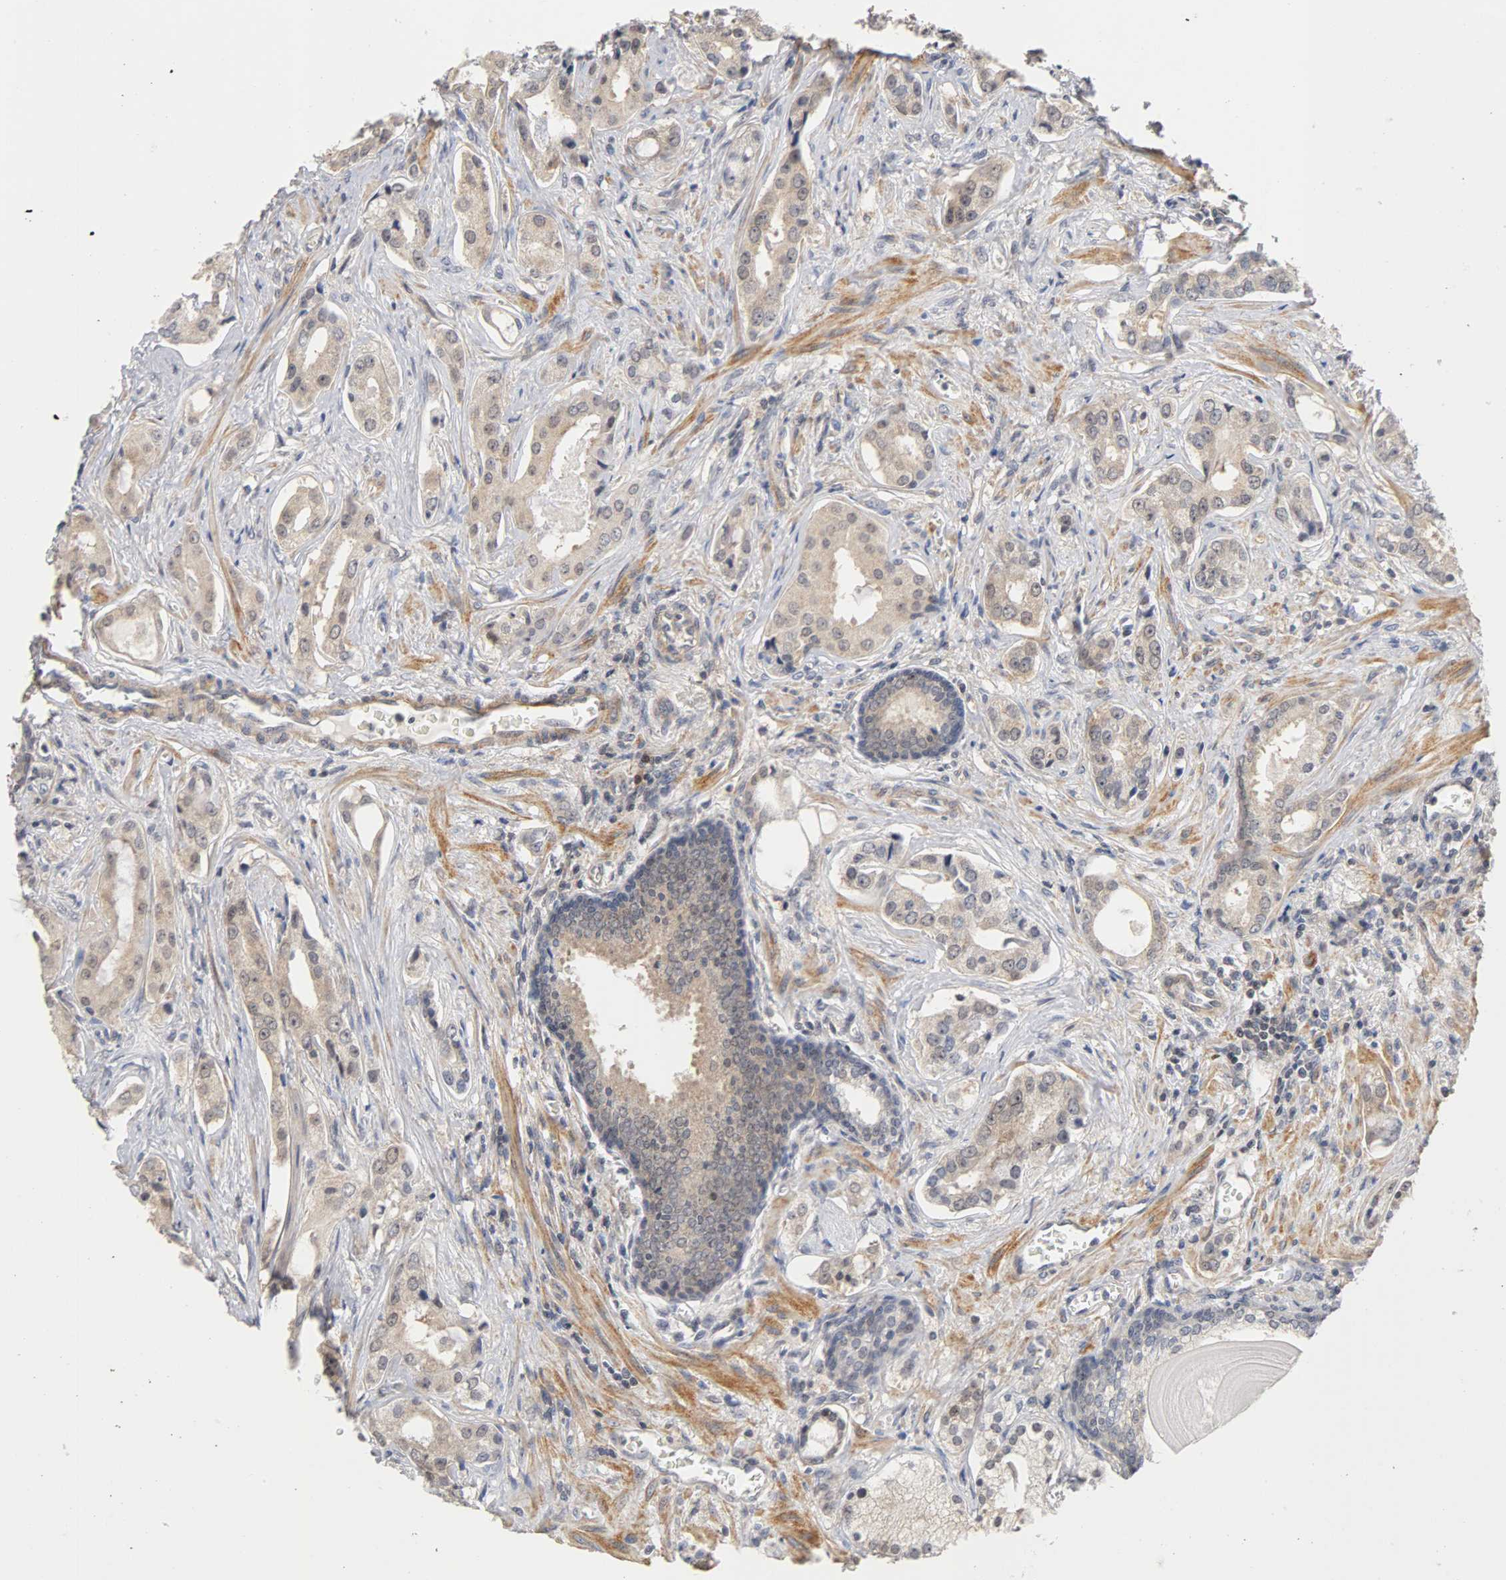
{"staining": {"intensity": "weak", "quantity": "25%-75%", "location": "cytoplasmic/membranous,nuclear"}, "tissue": "prostate cancer", "cell_type": "Tumor cells", "image_type": "cancer", "snomed": [{"axis": "morphology", "description": "Adenocarcinoma, Low grade"}, {"axis": "topography", "description": "Prostate"}], "caption": "There is low levels of weak cytoplasmic/membranous and nuclear positivity in tumor cells of prostate cancer (adenocarcinoma (low-grade)), as demonstrated by immunohistochemical staining (brown color).", "gene": "UBE2M", "patient": {"sex": "male", "age": 59}}